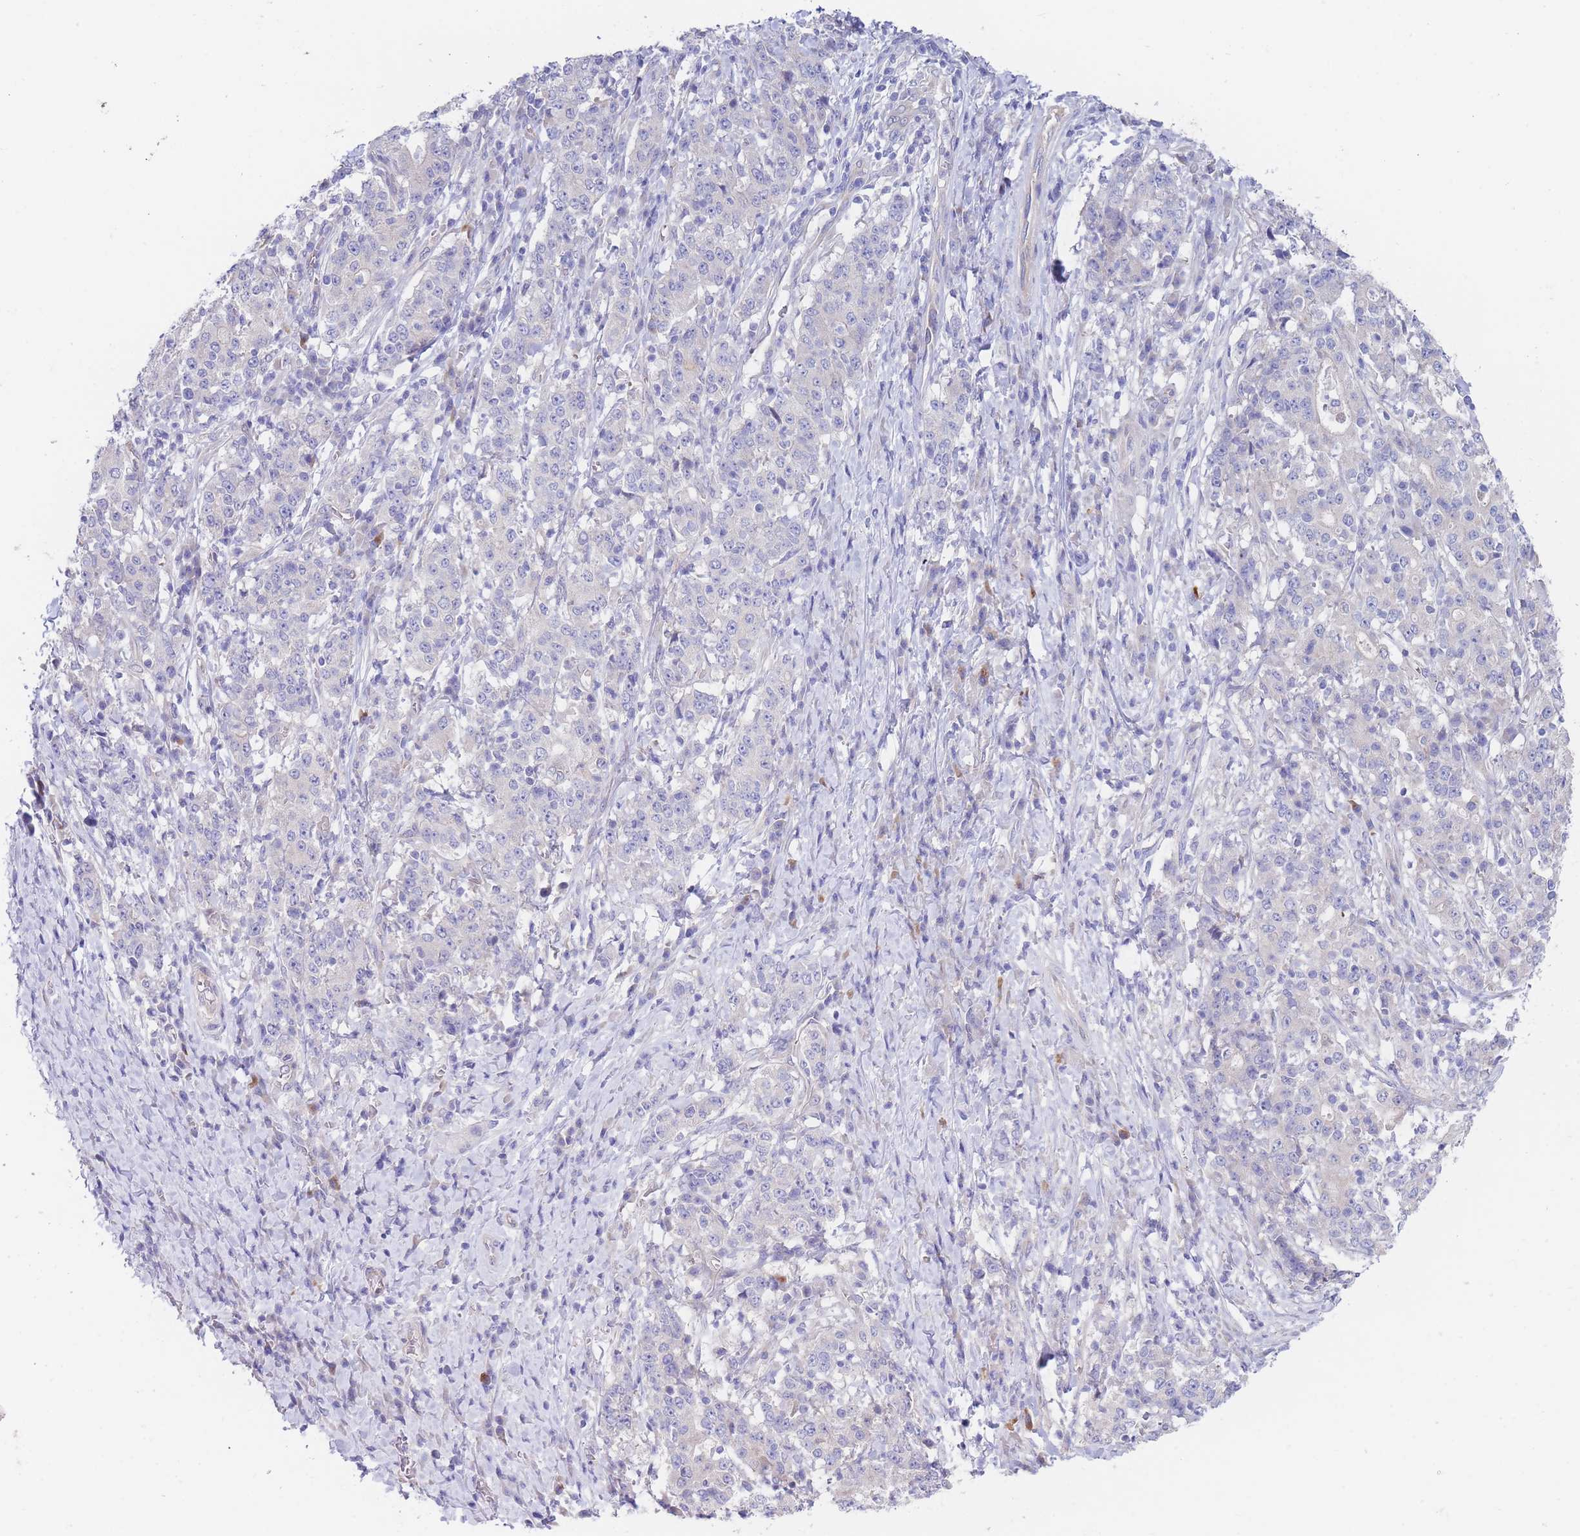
{"staining": {"intensity": "negative", "quantity": "none", "location": "none"}, "tissue": "stomach cancer", "cell_type": "Tumor cells", "image_type": "cancer", "snomed": [{"axis": "morphology", "description": "Normal tissue, NOS"}, {"axis": "morphology", "description": "Adenocarcinoma, NOS"}, {"axis": "topography", "description": "Stomach, upper"}, {"axis": "topography", "description": "Stomach"}], "caption": "Tumor cells are negative for protein expression in human adenocarcinoma (stomach).", "gene": "ZNF281", "patient": {"sex": "male", "age": 59}}